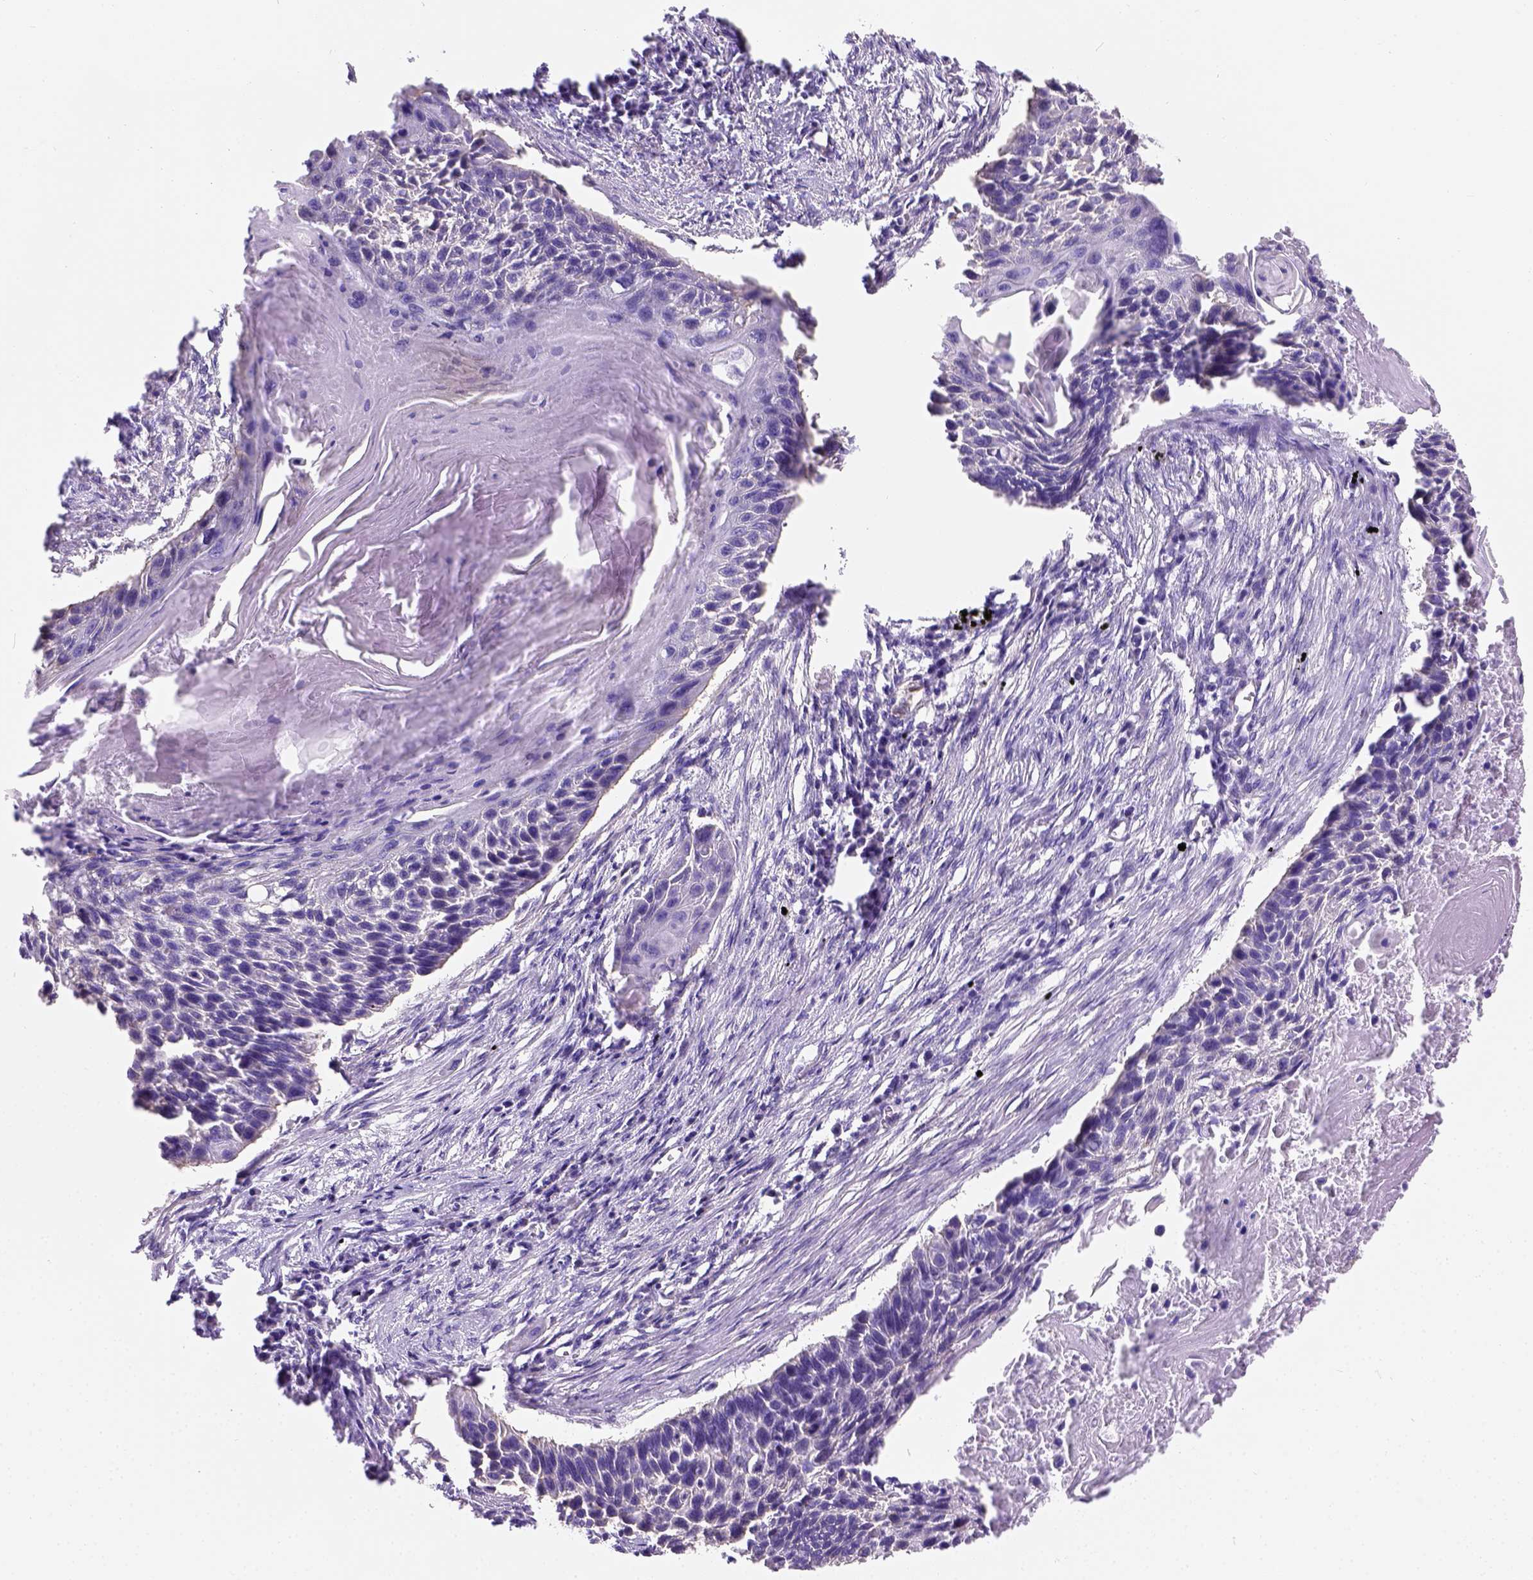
{"staining": {"intensity": "negative", "quantity": "none", "location": "none"}, "tissue": "lung cancer", "cell_type": "Tumor cells", "image_type": "cancer", "snomed": [{"axis": "morphology", "description": "Squamous cell carcinoma, NOS"}, {"axis": "topography", "description": "Lung"}], "caption": "Photomicrograph shows no protein expression in tumor cells of lung cancer tissue.", "gene": "PHF7", "patient": {"sex": "male", "age": 78}}